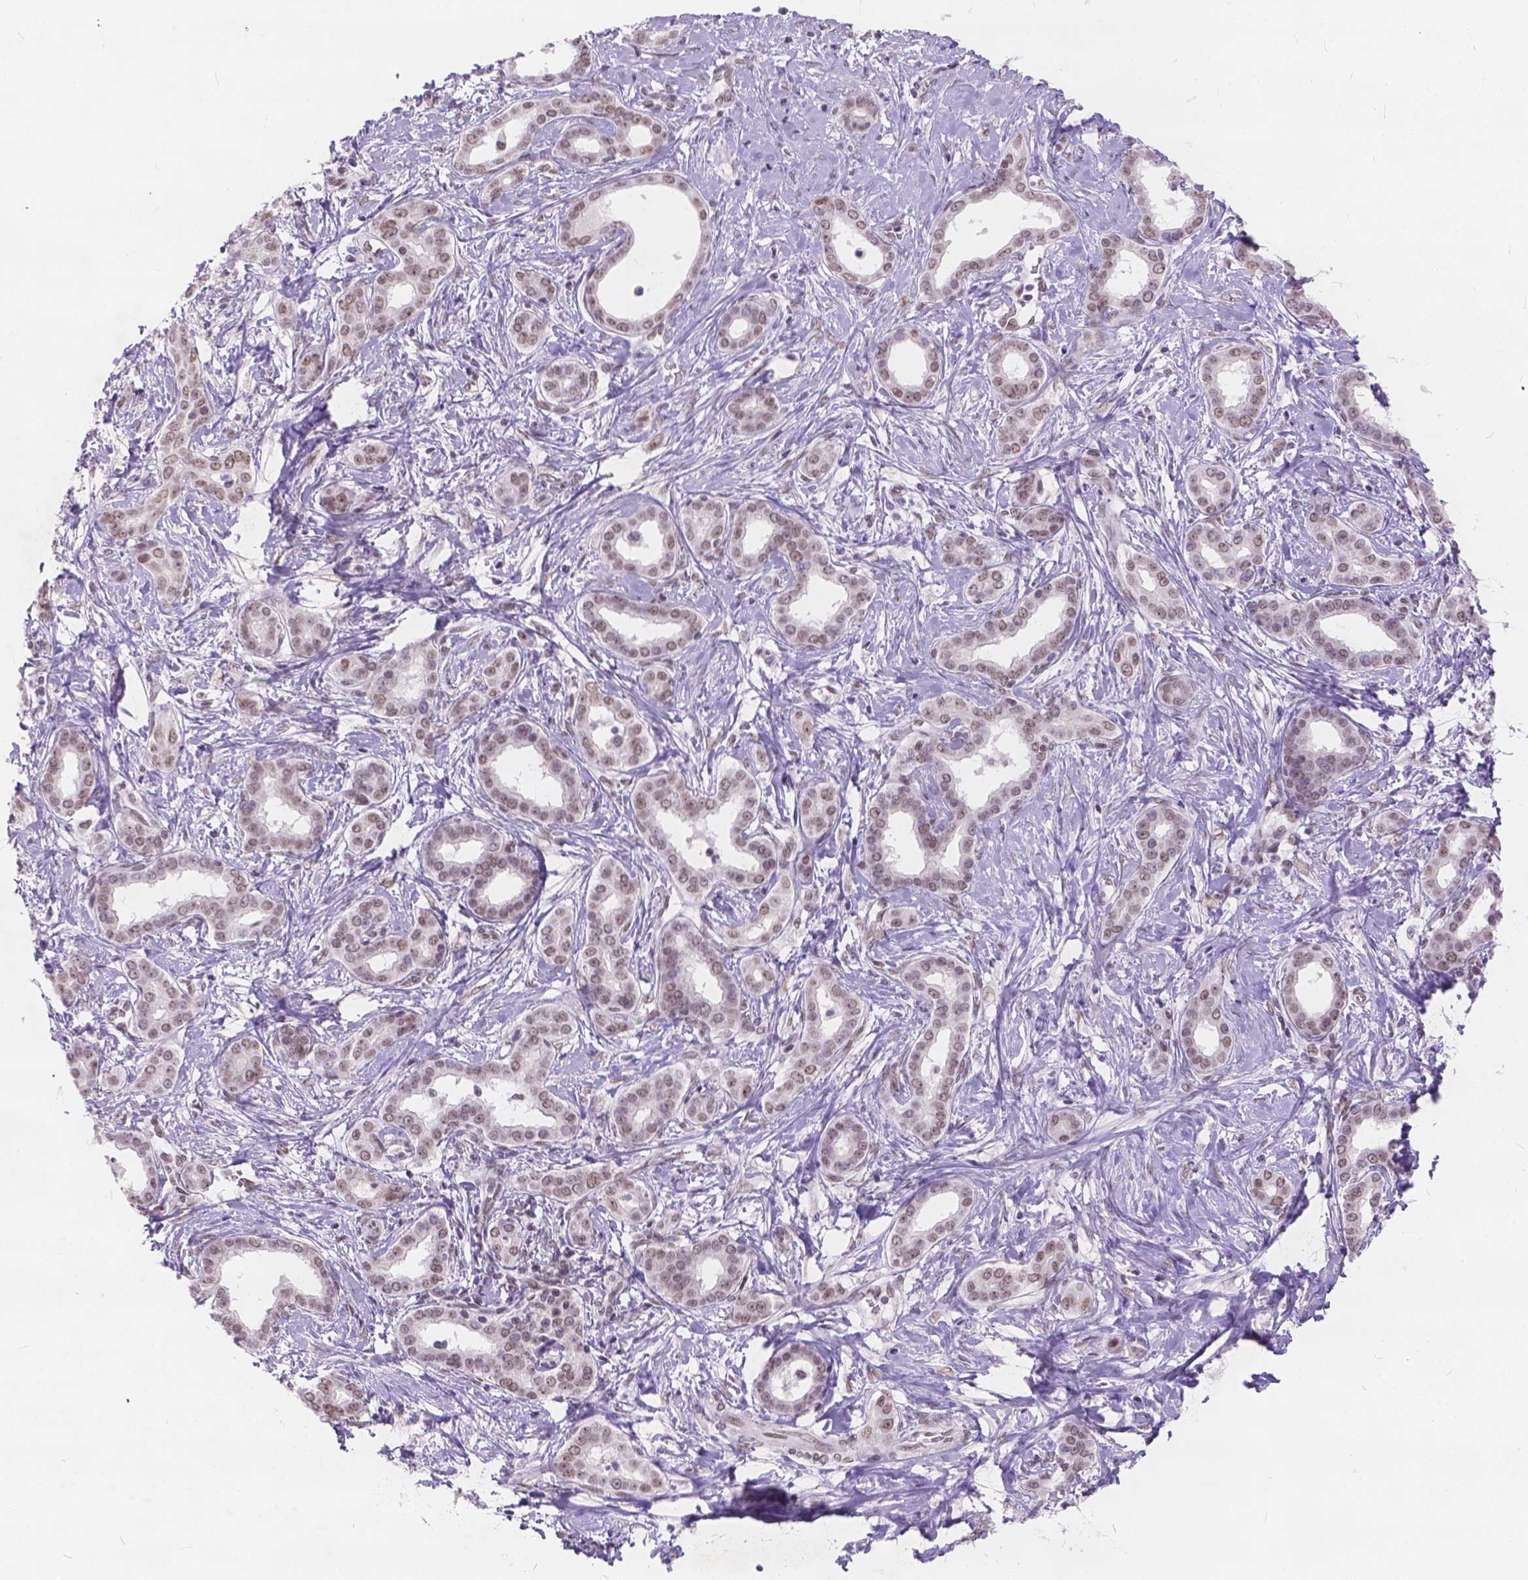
{"staining": {"intensity": "weak", "quantity": ">75%", "location": "nuclear"}, "tissue": "liver cancer", "cell_type": "Tumor cells", "image_type": "cancer", "snomed": [{"axis": "morphology", "description": "Cholangiocarcinoma"}, {"axis": "topography", "description": "Liver"}], "caption": "Protein expression analysis of liver cancer exhibits weak nuclear expression in about >75% of tumor cells. (brown staining indicates protein expression, while blue staining denotes nuclei).", "gene": "FAM53A", "patient": {"sex": "female", "age": 47}}